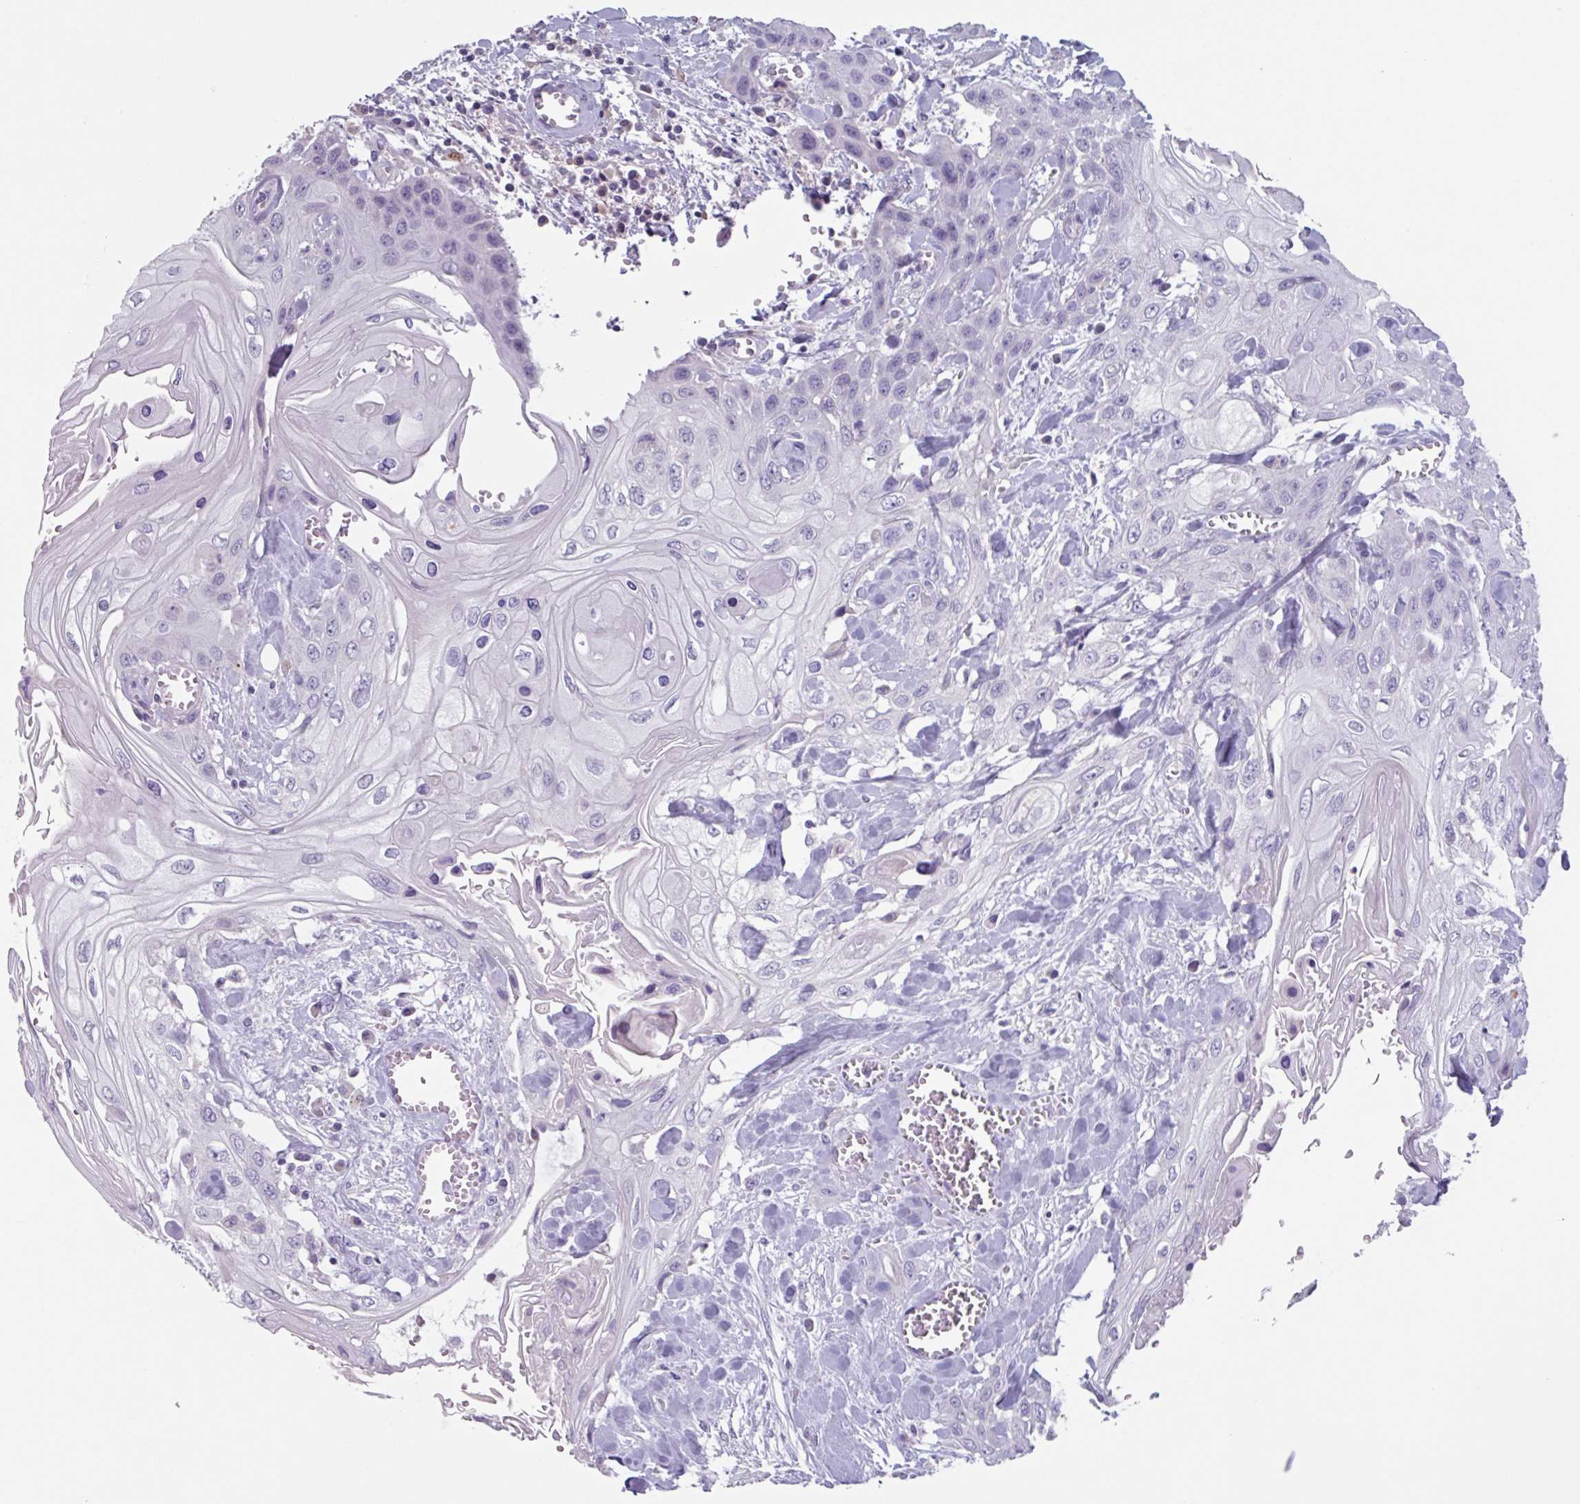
{"staining": {"intensity": "negative", "quantity": "none", "location": "none"}, "tissue": "head and neck cancer", "cell_type": "Tumor cells", "image_type": "cancer", "snomed": [{"axis": "morphology", "description": "Squamous cell carcinoma, NOS"}, {"axis": "topography", "description": "Head-Neck"}], "caption": "Immunohistochemistry image of human head and neck cancer stained for a protein (brown), which reveals no positivity in tumor cells.", "gene": "OR2T10", "patient": {"sex": "female", "age": 43}}